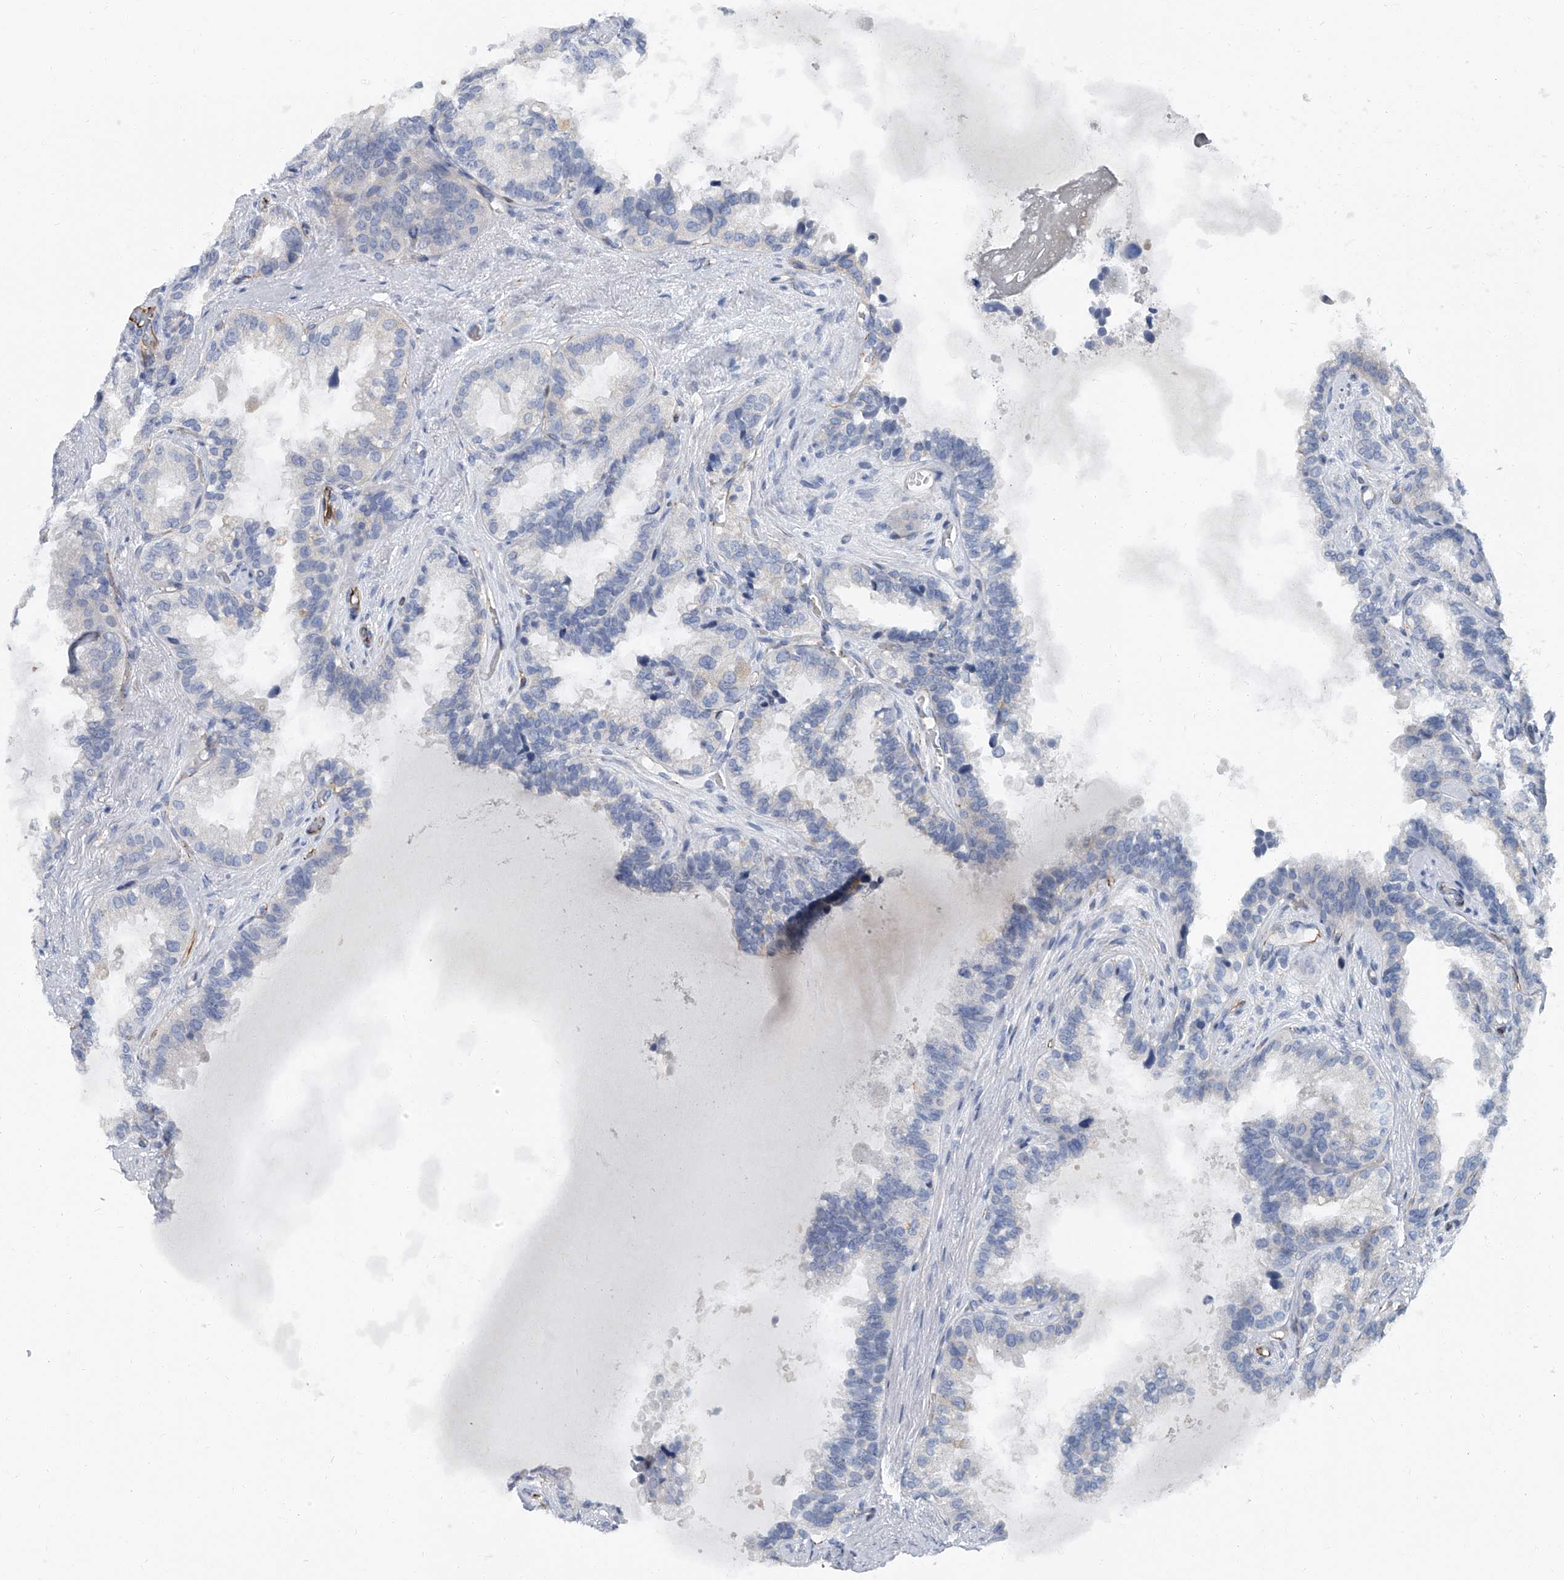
{"staining": {"intensity": "negative", "quantity": "none", "location": "none"}, "tissue": "seminal vesicle", "cell_type": "Glandular cells", "image_type": "normal", "snomed": [{"axis": "morphology", "description": "Normal tissue, NOS"}, {"axis": "topography", "description": "Seminal veicle"}], "caption": "Immunohistochemistry photomicrograph of normal human seminal vesicle stained for a protein (brown), which shows no positivity in glandular cells.", "gene": "KIRREL1", "patient": {"sex": "male", "age": 80}}